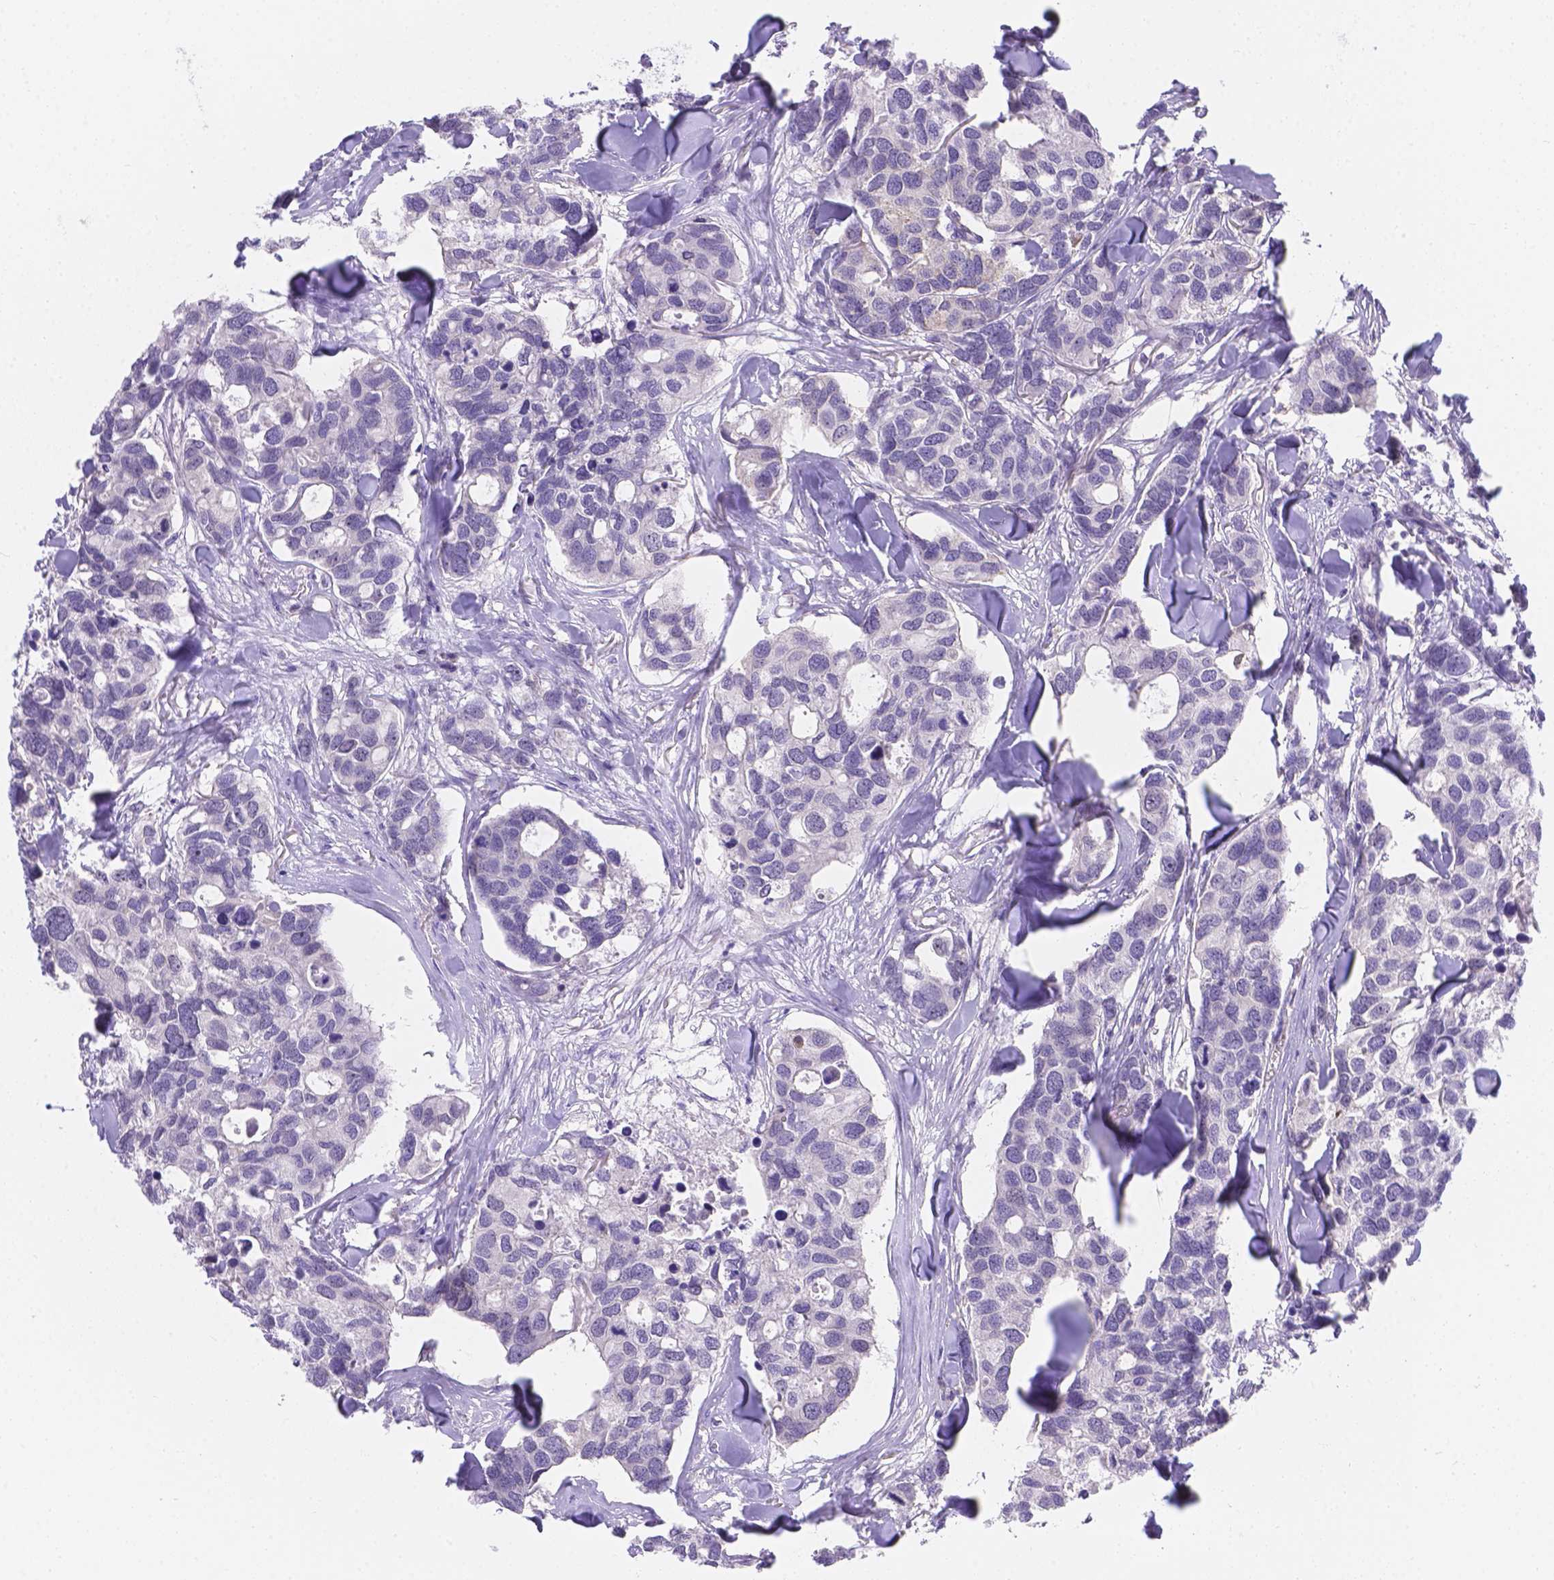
{"staining": {"intensity": "negative", "quantity": "none", "location": "none"}, "tissue": "breast cancer", "cell_type": "Tumor cells", "image_type": "cancer", "snomed": [{"axis": "morphology", "description": "Duct carcinoma"}, {"axis": "topography", "description": "Breast"}], "caption": "Tumor cells show no significant staining in breast cancer.", "gene": "CD96", "patient": {"sex": "female", "age": 83}}